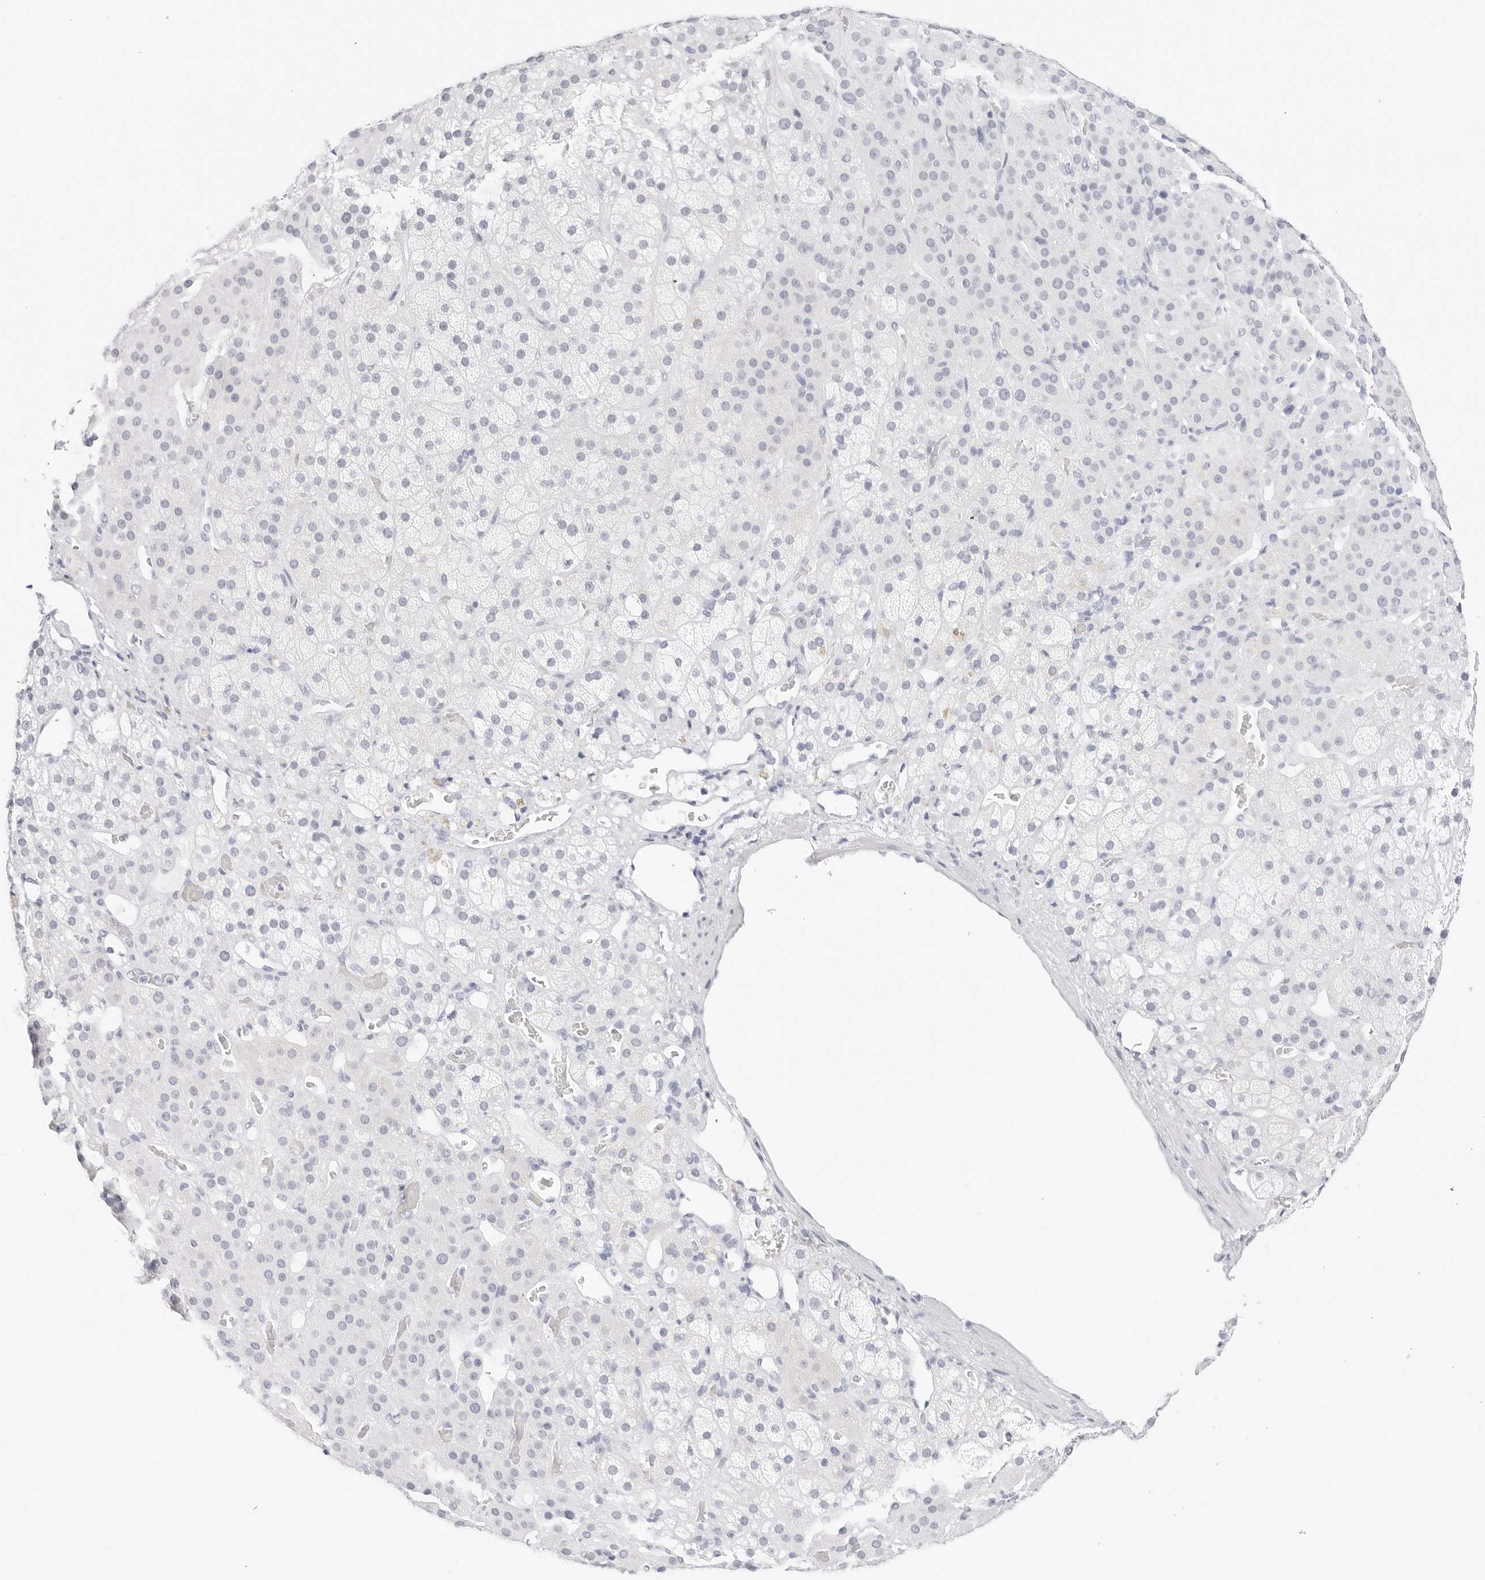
{"staining": {"intensity": "negative", "quantity": "none", "location": "none"}, "tissue": "adrenal gland", "cell_type": "Glandular cells", "image_type": "normal", "snomed": [{"axis": "morphology", "description": "Normal tissue, NOS"}, {"axis": "topography", "description": "Adrenal gland"}], "caption": "IHC photomicrograph of benign adrenal gland stained for a protein (brown), which displays no staining in glandular cells. (DAB (3,3'-diaminobenzidine) immunohistochemistry with hematoxylin counter stain).", "gene": "TFF2", "patient": {"sex": "male", "age": 57}}